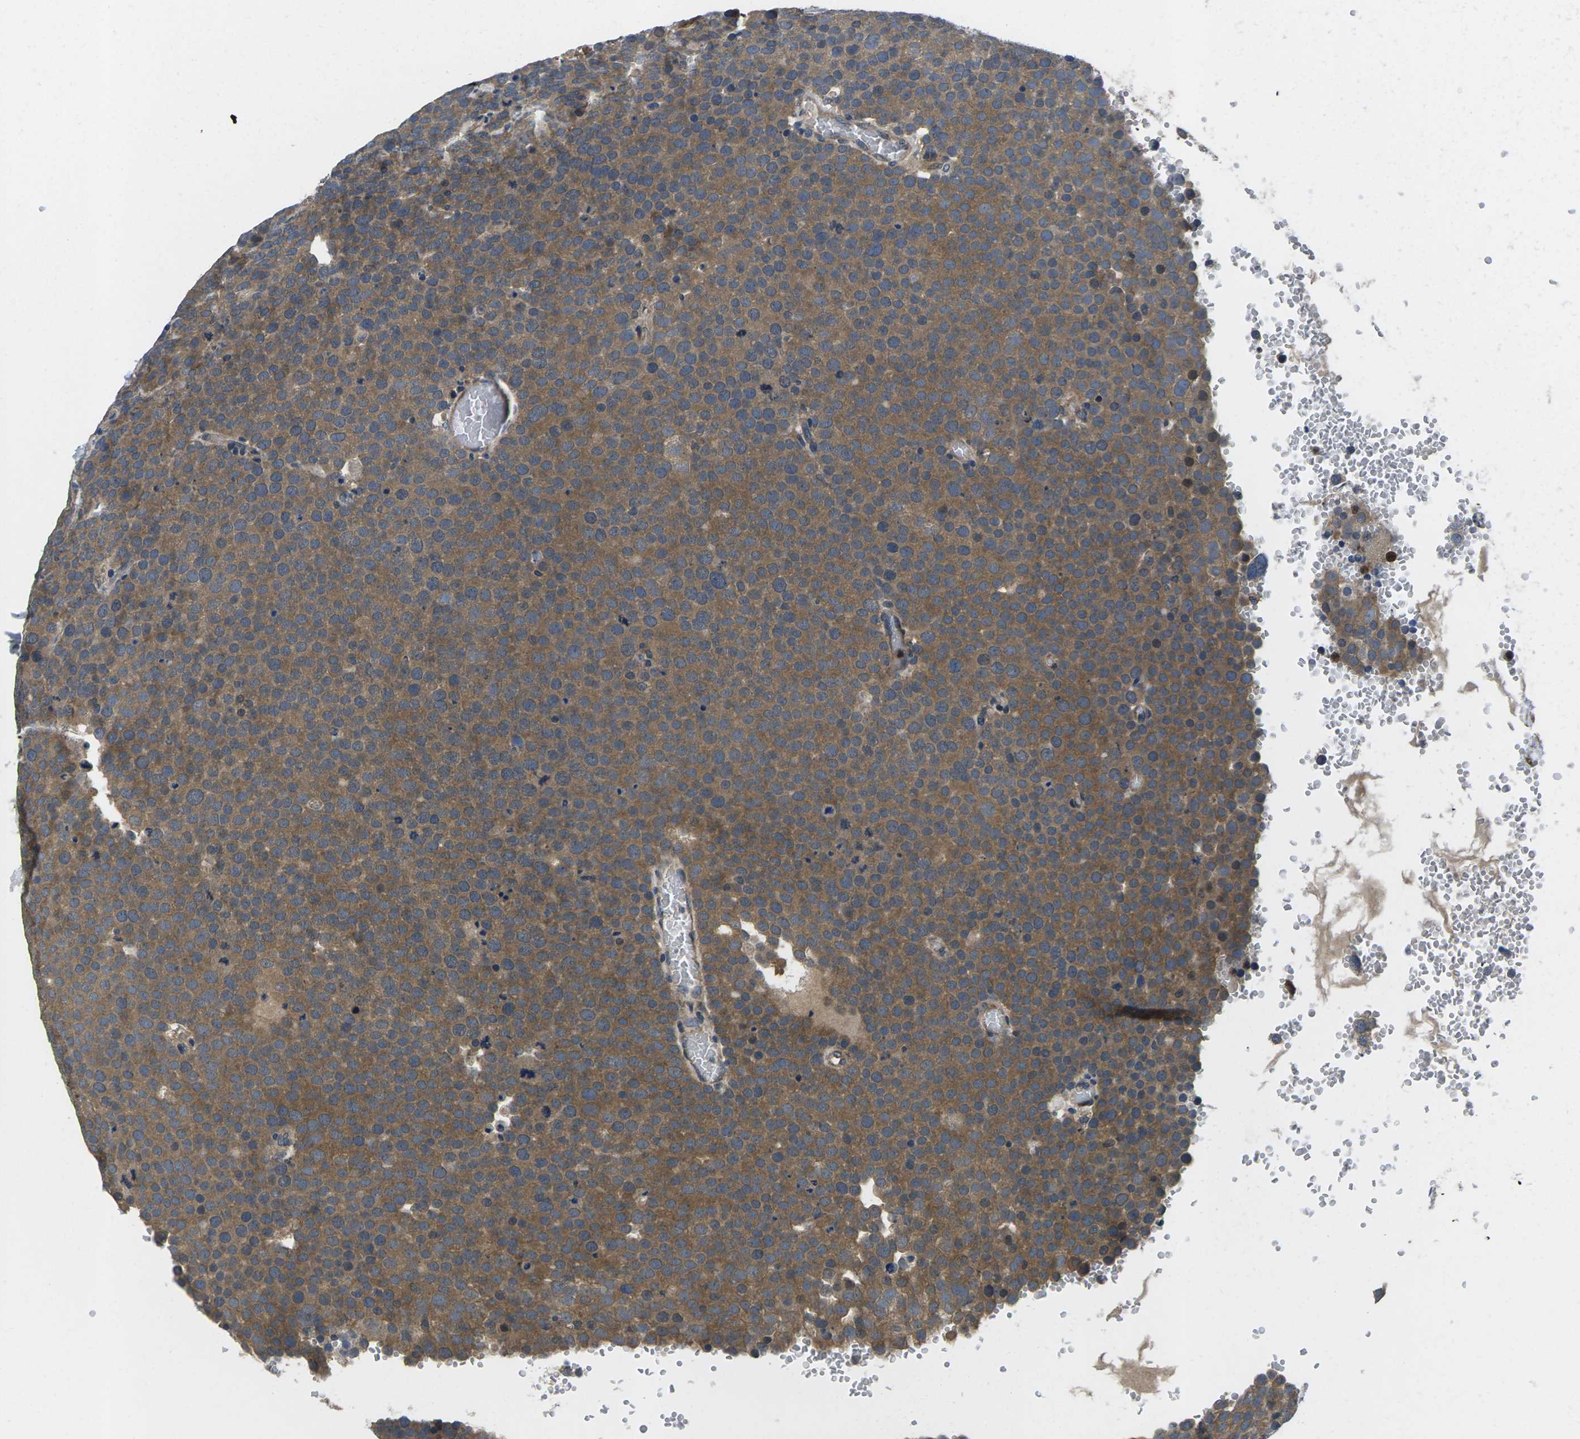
{"staining": {"intensity": "moderate", "quantity": ">75%", "location": "cytoplasmic/membranous"}, "tissue": "testis cancer", "cell_type": "Tumor cells", "image_type": "cancer", "snomed": [{"axis": "morphology", "description": "Normal tissue, NOS"}, {"axis": "morphology", "description": "Seminoma, NOS"}, {"axis": "topography", "description": "Testis"}], "caption": "Immunohistochemical staining of testis seminoma exhibits moderate cytoplasmic/membranous protein positivity in about >75% of tumor cells.", "gene": "PLCE1", "patient": {"sex": "male", "age": 71}}